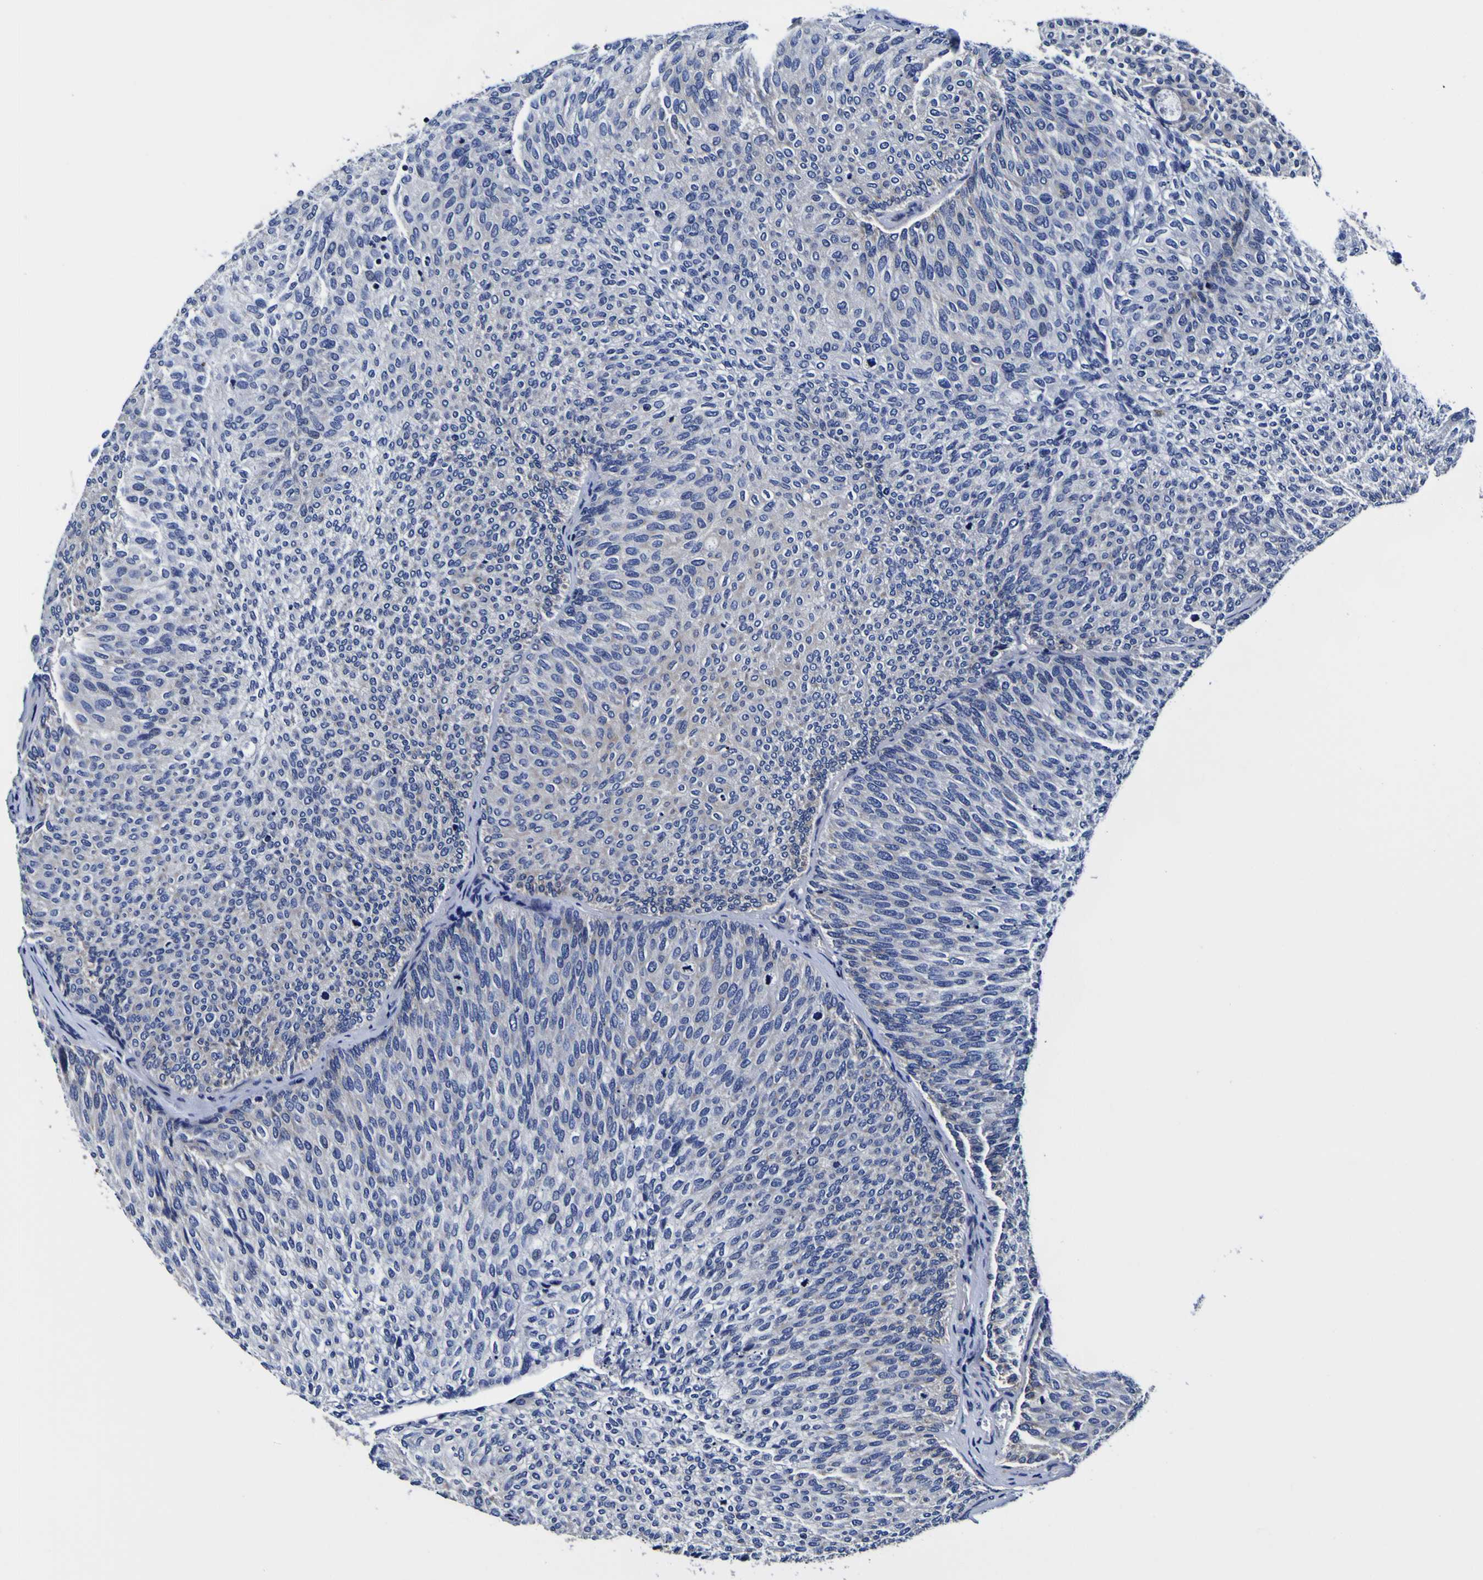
{"staining": {"intensity": "negative", "quantity": "none", "location": "none"}, "tissue": "urothelial cancer", "cell_type": "Tumor cells", "image_type": "cancer", "snomed": [{"axis": "morphology", "description": "Urothelial carcinoma, Low grade"}, {"axis": "topography", "description": "Urinary bladder"}], "caption": "The micrograph shows no staining of tumor cells in urothelial cancer.", "gene": "PDLIM4", "patient": {"sex": "female", "age": 79}}